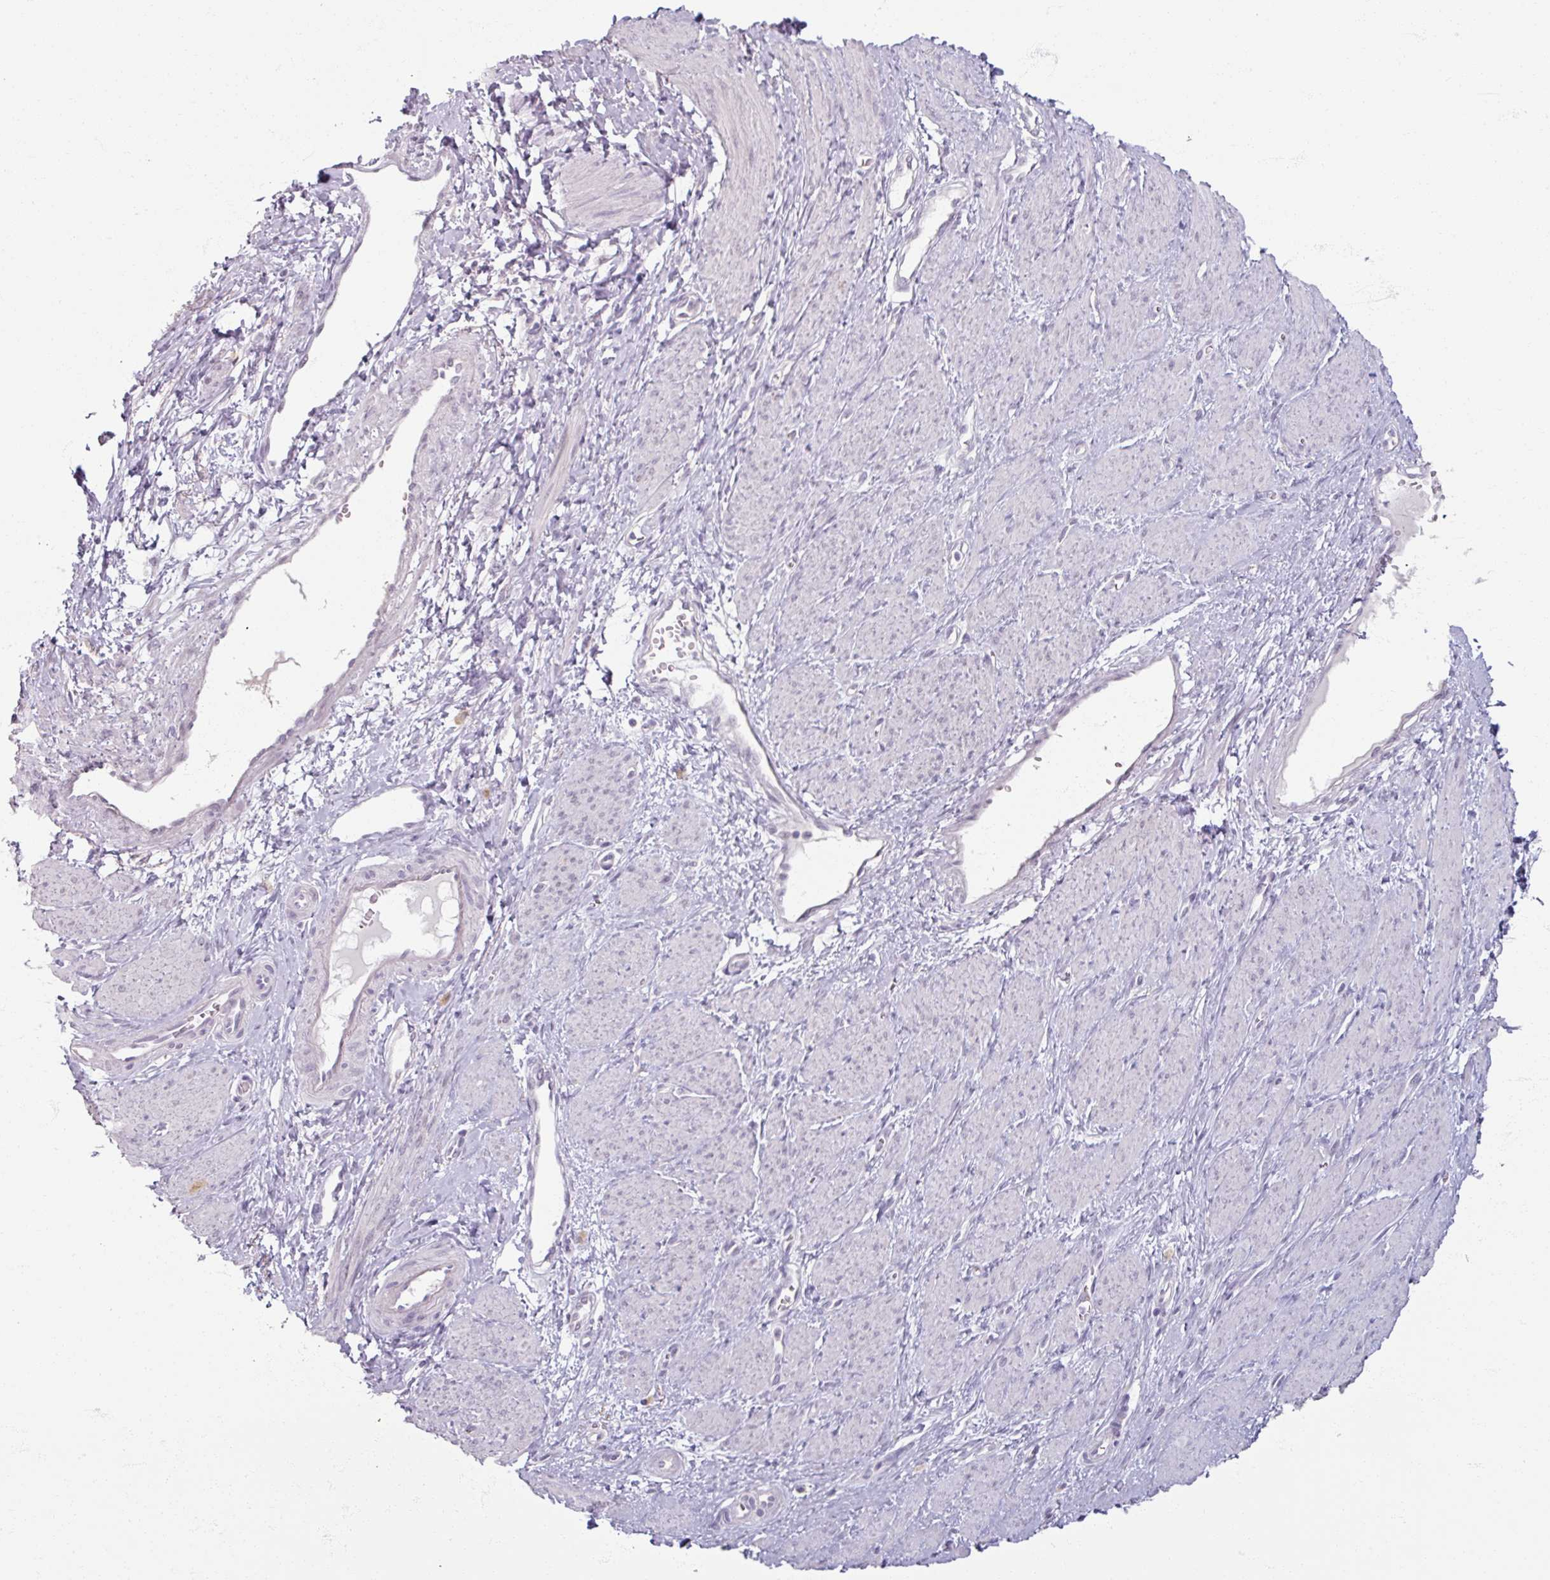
{"staining": {"intensity": "negative", "quantity": "none", "location": "none"}, "tissue": "smooth muscle", "cell_type": "Smooth muscle cells", "image_type": "normal", "snomed": [{"axis": "morphology", "description": "Normal tissue, NOS"}, {"axis": "topography", "description": "Smooth muscle"}, {"axis": "topography", "description": "Uterus"}], "caption": "This is a image of immunohistochemistry (IHC) staining of benign smooth muscle, which shows no staining in smooth muscle cells.", "gene": "SOX11", "patient": {"sex": "female", "age": 39}}